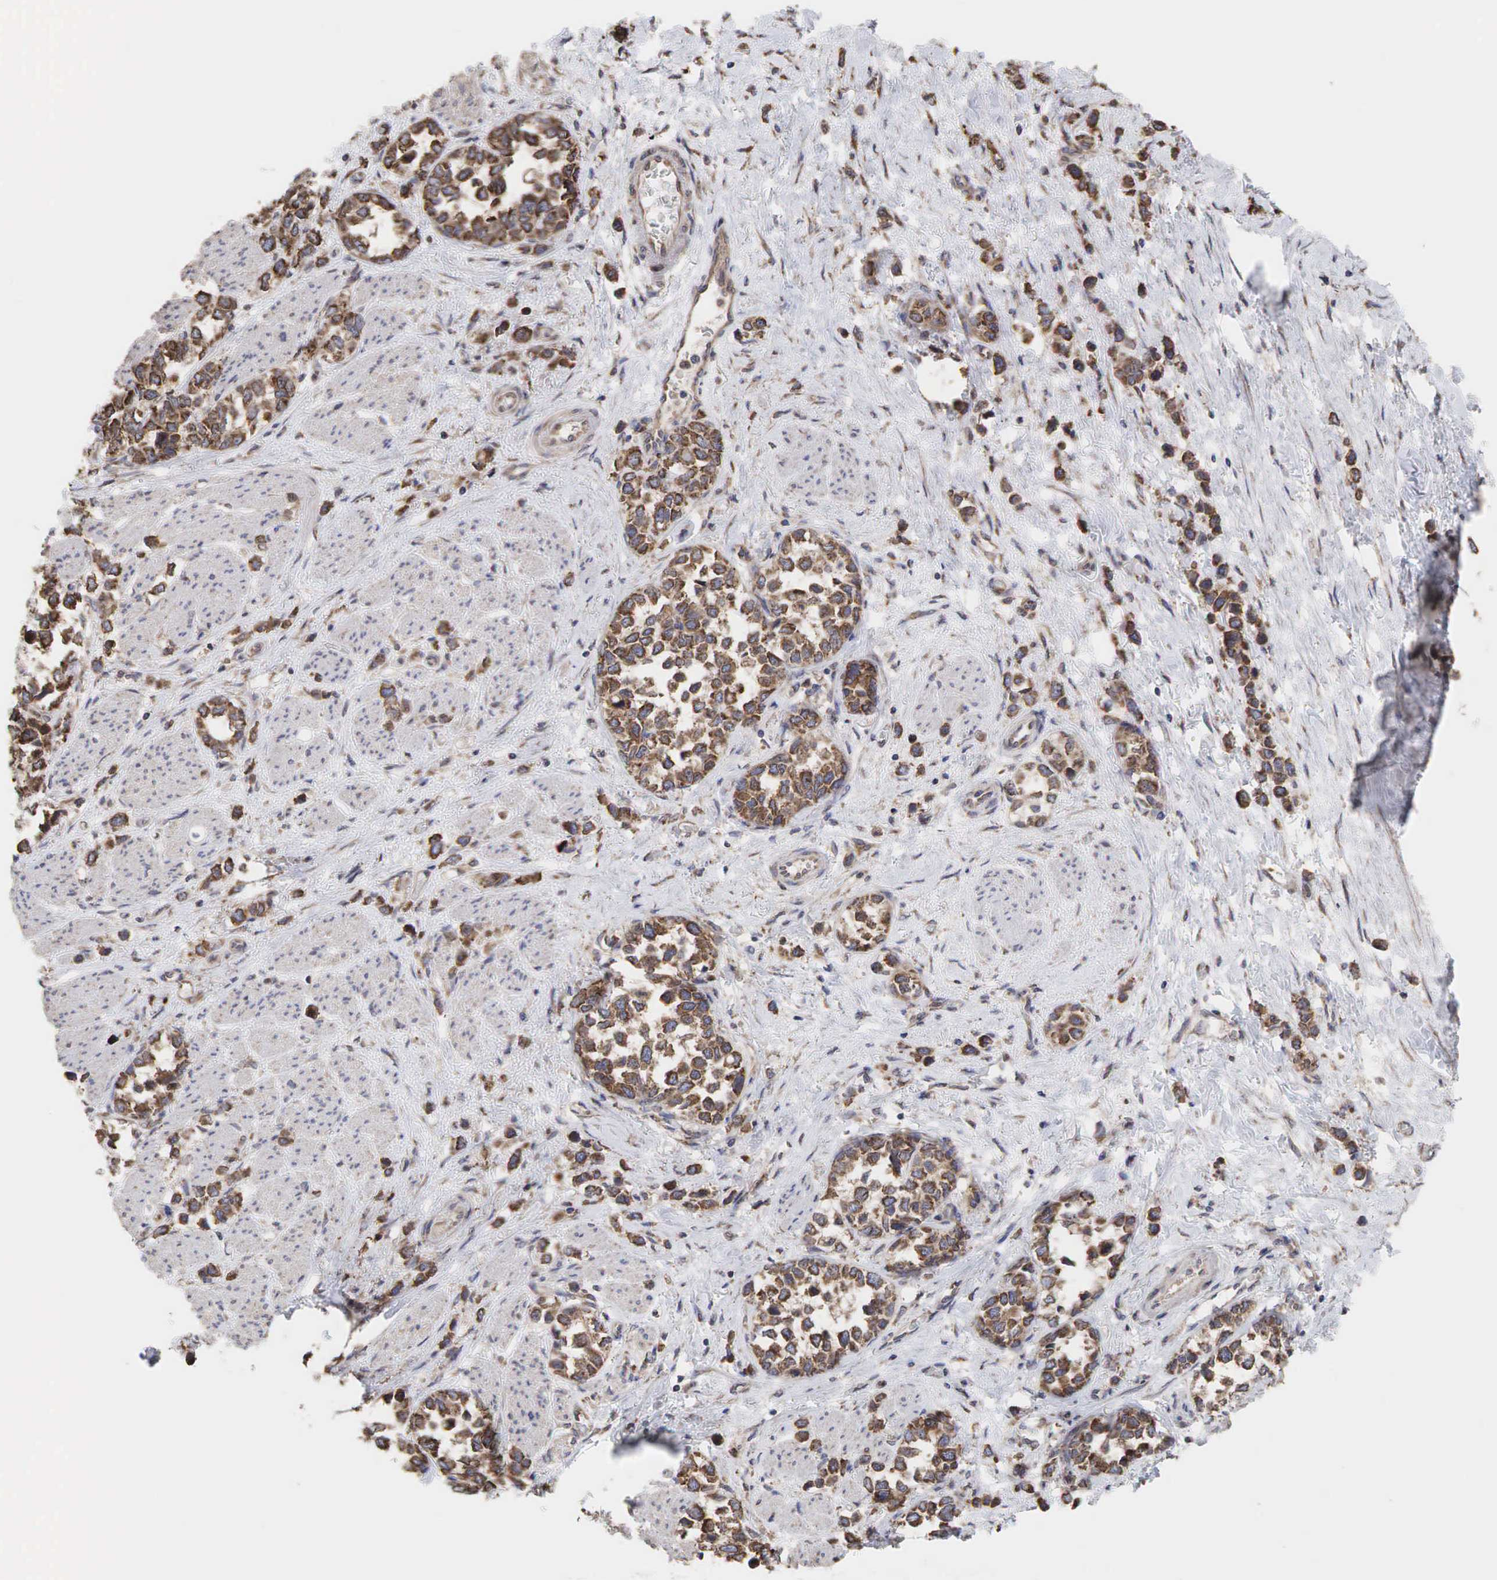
{"staining": {"intensity": "moderate", "quantity": ">75%", "location": "cytoplasmic/membranous"}, "tissue": "stomach cancer", "cell_type": "Tumor cells", "image_type": "cancer", "snomed": [{"axis": "morphology", "description": "Adenocarcinoma, NOS"}, {"axis": "topography", "description": "Stomach, upper"}], "caption": "Immunohistochemistry (IHC) of stomach adenocarcinoma shows medium levels of moderate cytoplasmic/membranous staining in about >75% of tumor cells. (DAB IHC with brightfield microscopy, high magnification).", "gene": "PABPC5", "patient": {"sex": "male", "age": 76}}